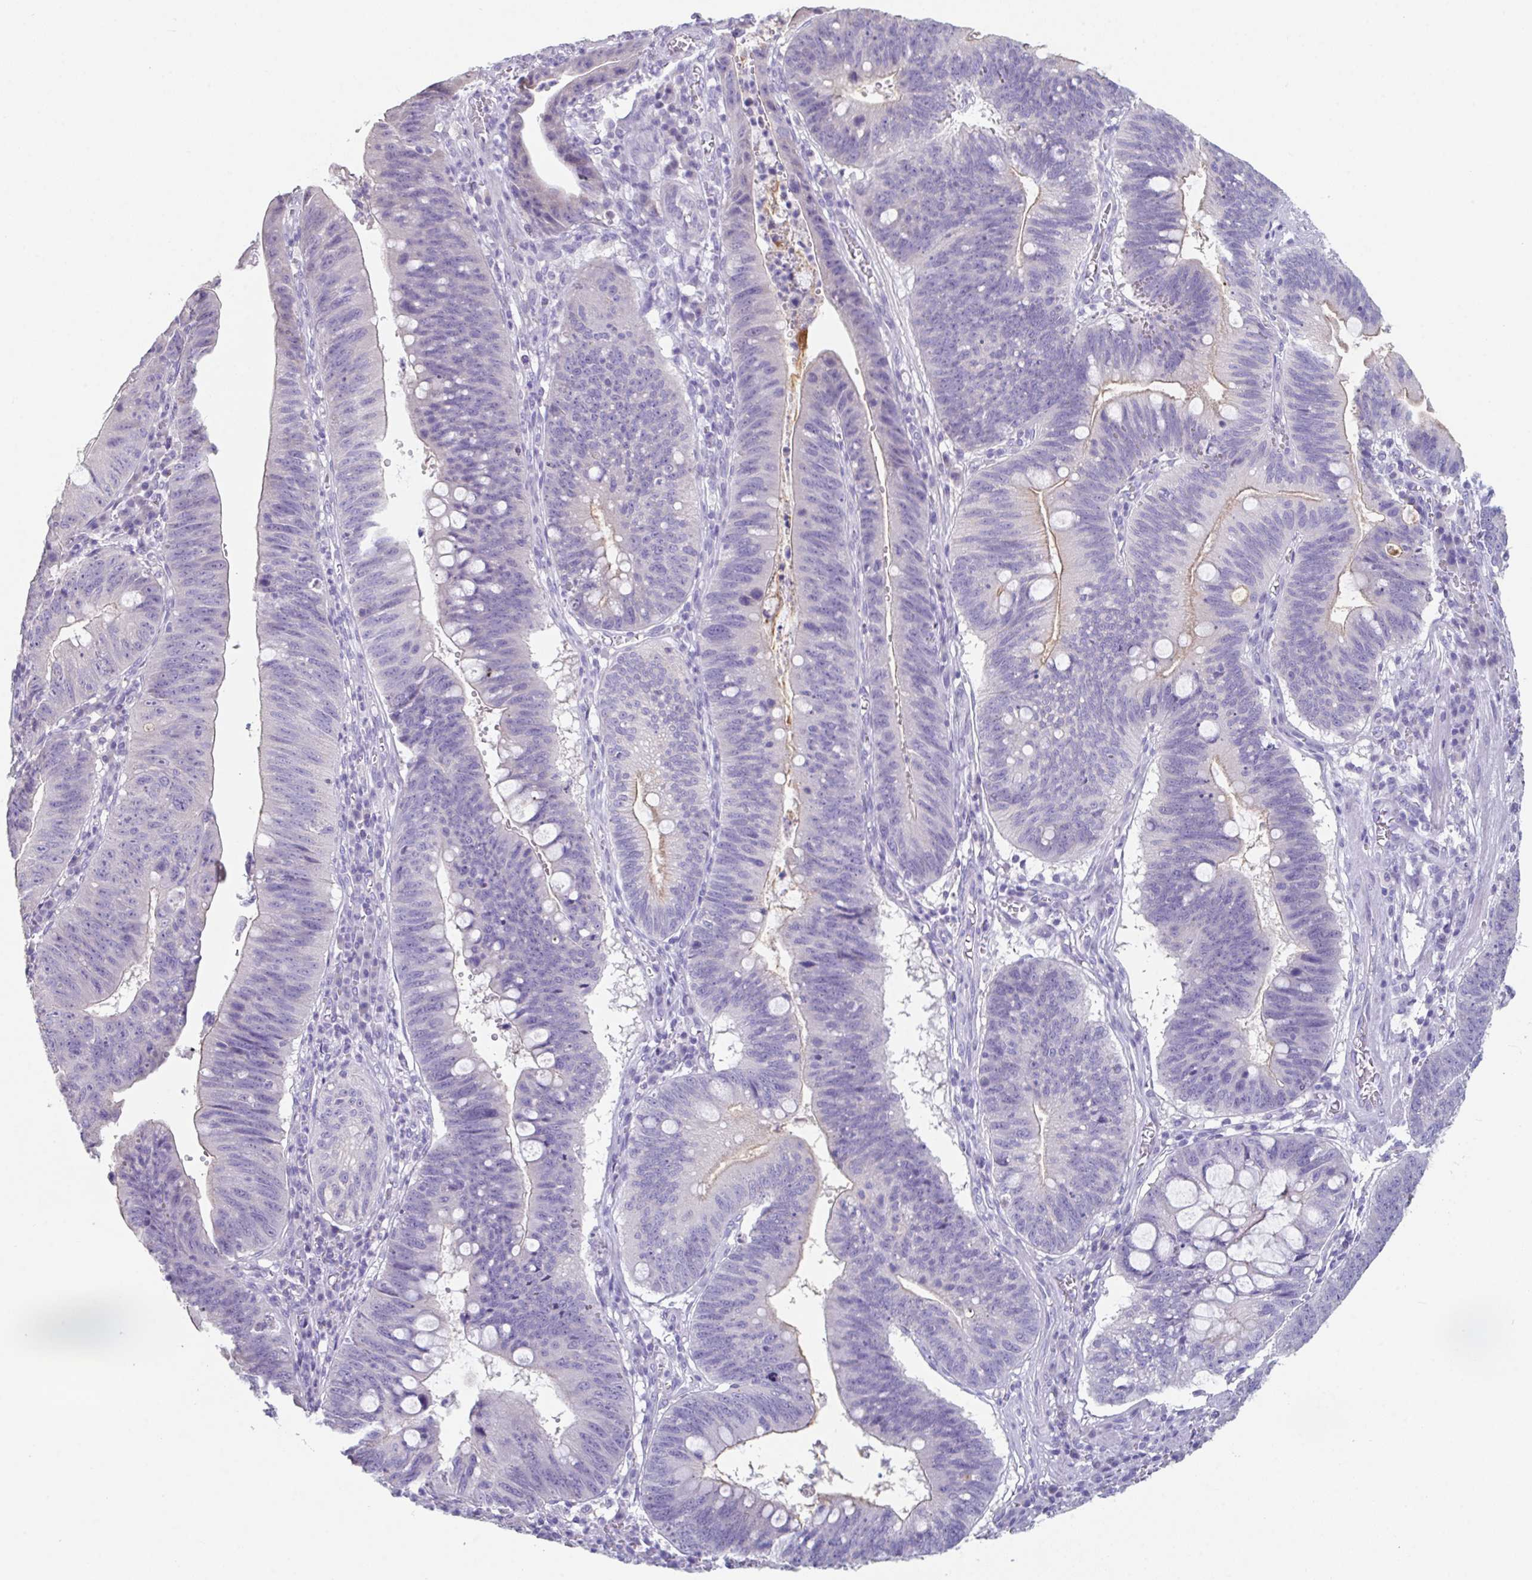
{"staining": {"intensity": "negative", "quantity": "none", "location": "none"}, "tissue": "stomach cancer", "cell_type": "Tumor cells", "image_type": "cancer", "snomed": [{"axis": "morphology", "description": "Adenocarcinoma, NOS"}, {"axis": "topography", "description": "Stomach"}], "caption": "Immunohistochemistry (IHC) of stomach adenocarcinoma reveals no expression in tumor cells. (DAB (3,3'-diaminobenzidine) immunohistochemistry with hematoxylin counter stain).", "gene": "SLC44A4", "patient": {"sex": "male", "age": 59}}